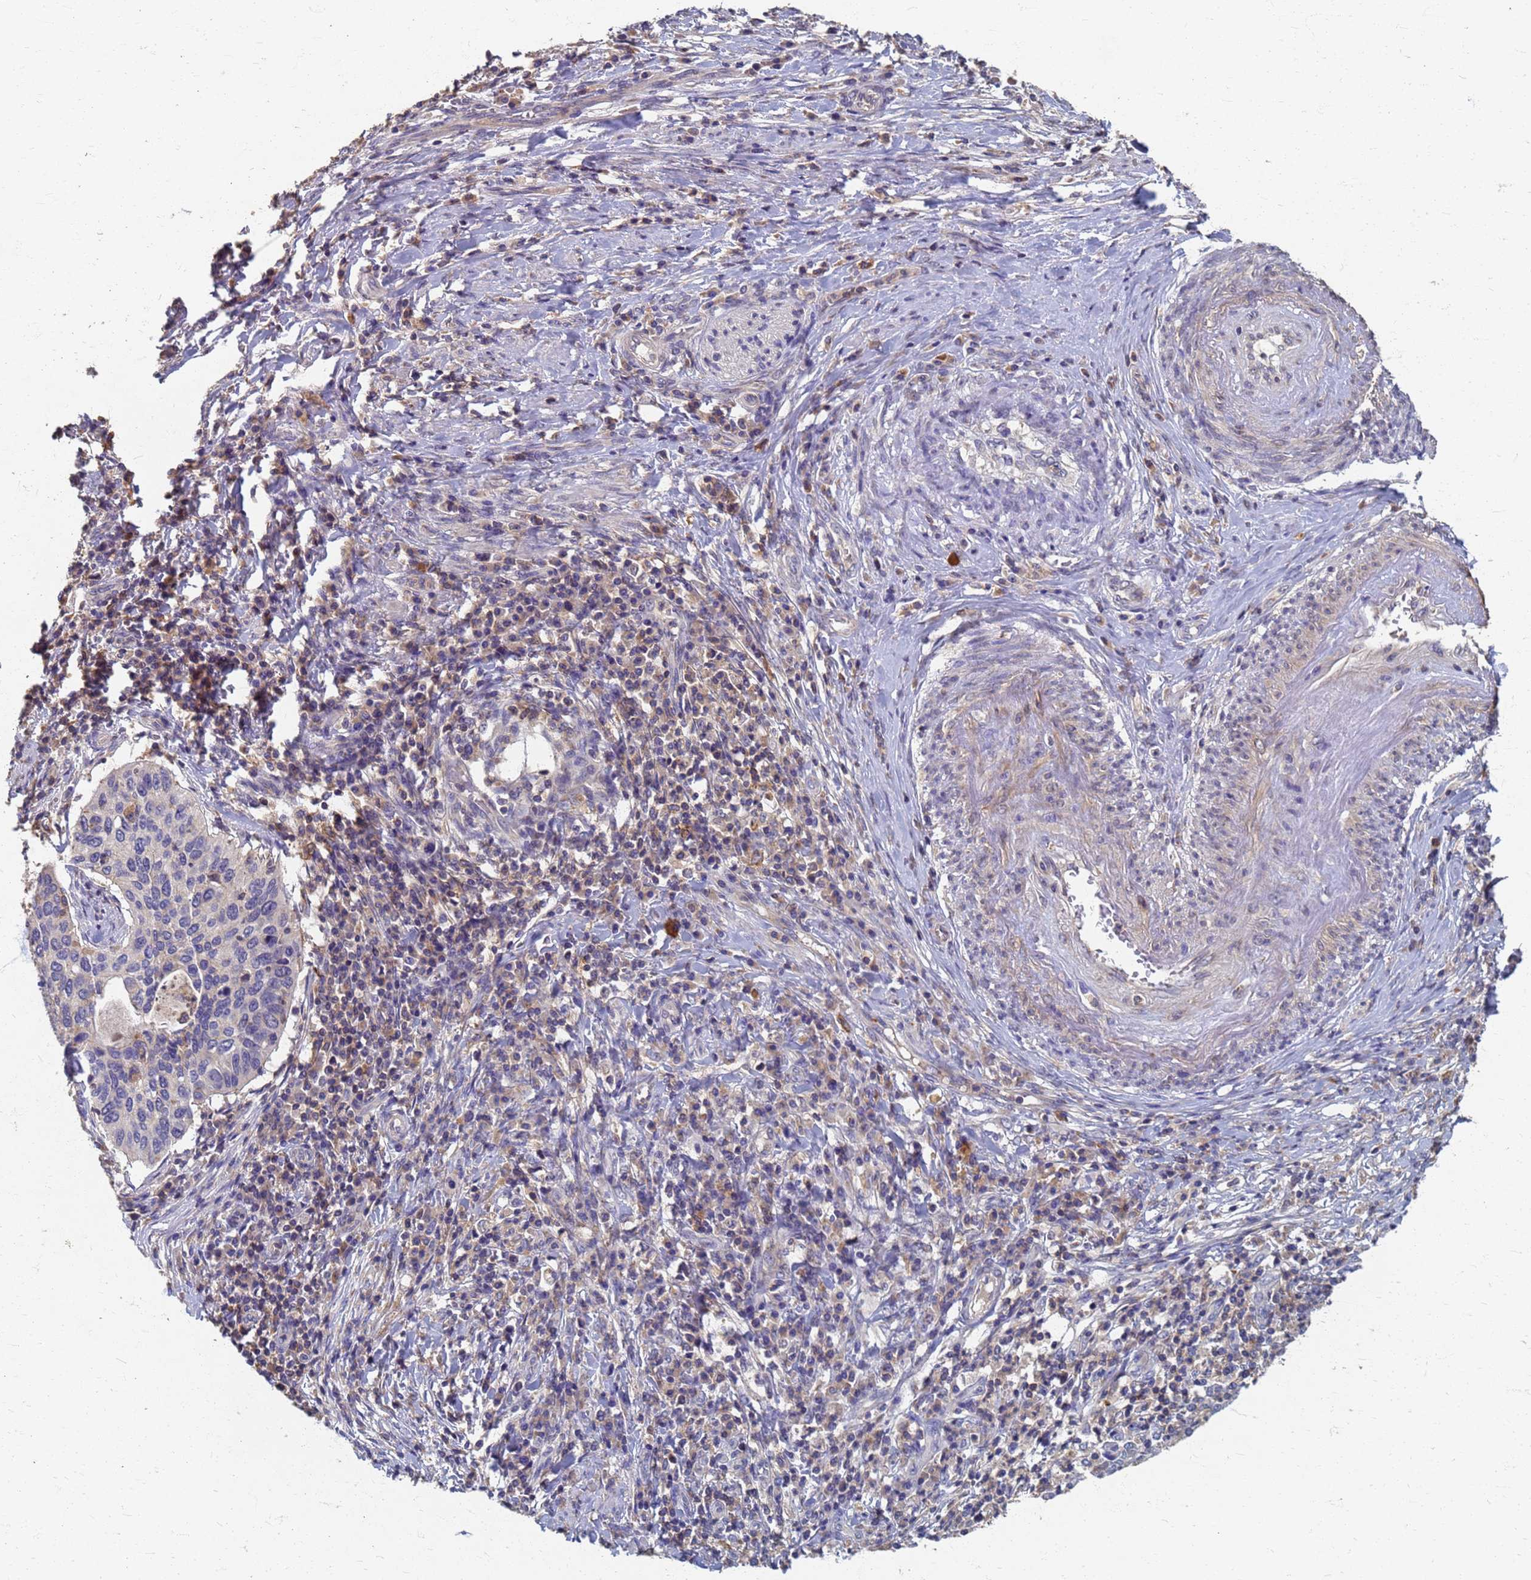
{"staining": {"intensity": "negative", "quantity": "none", "location": "none"}, "tissue": "cervical cancer", "cell_type": "Tumor cells", "image_type": "cancer", "snomed": [{"axis": "morphology", "description": "Squamous cell carcinoma, NOS"}, {"axis": "topography", "description": "Cervix"}], "caption": "Tumor cells show no significant protein expression in cervical squamous cell carcinoma.", "gene": "KRCC1", "patient": {"sex": "female", "age": 38}}